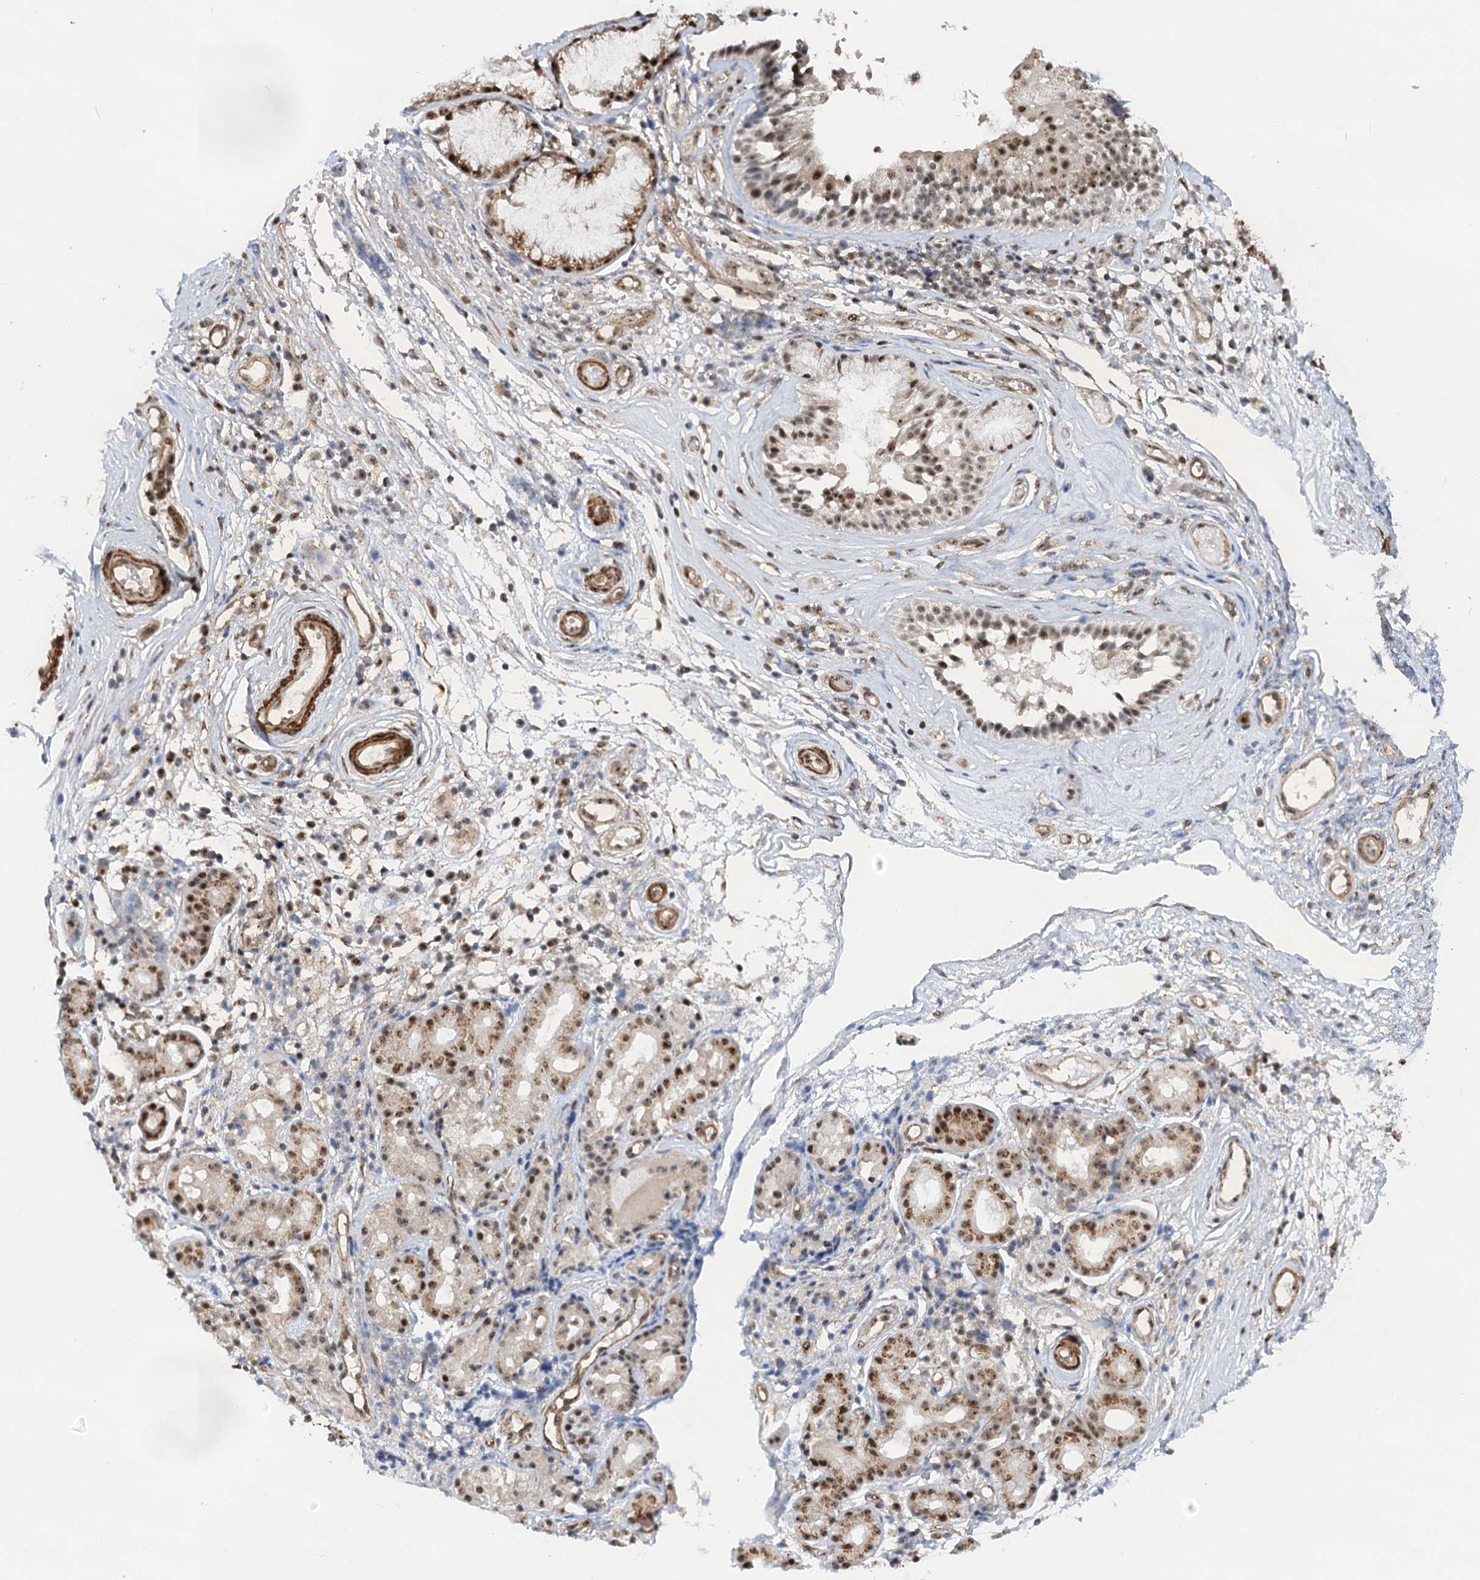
{"staining": {"intensity": "moderate", "quantity": "25%-75%", "location": "nuclear"}, "tissue": "nasopharynx", "cell_type": "Respiratory epithelial cells", "image_type": "normal", "snomed": [{"axis": "morphology", "description": "Normal tissue, NOS"}, {"axis": "morphology", "description": "Inflammation, NOS"}, {"axis": "topography", "description": "Nasopharynx"}], "caption": "This photomicrograph exhibits benign nasopharynx stained with immunohistochemistry (IHC) to label a protein in brown. The nuclear of respiratory epithelial cells show moderate positivity for the protein. Nuclei are counter-stained blue.", "gene": "GNL3L", "patient": {"sex": "male", "age": 29}}